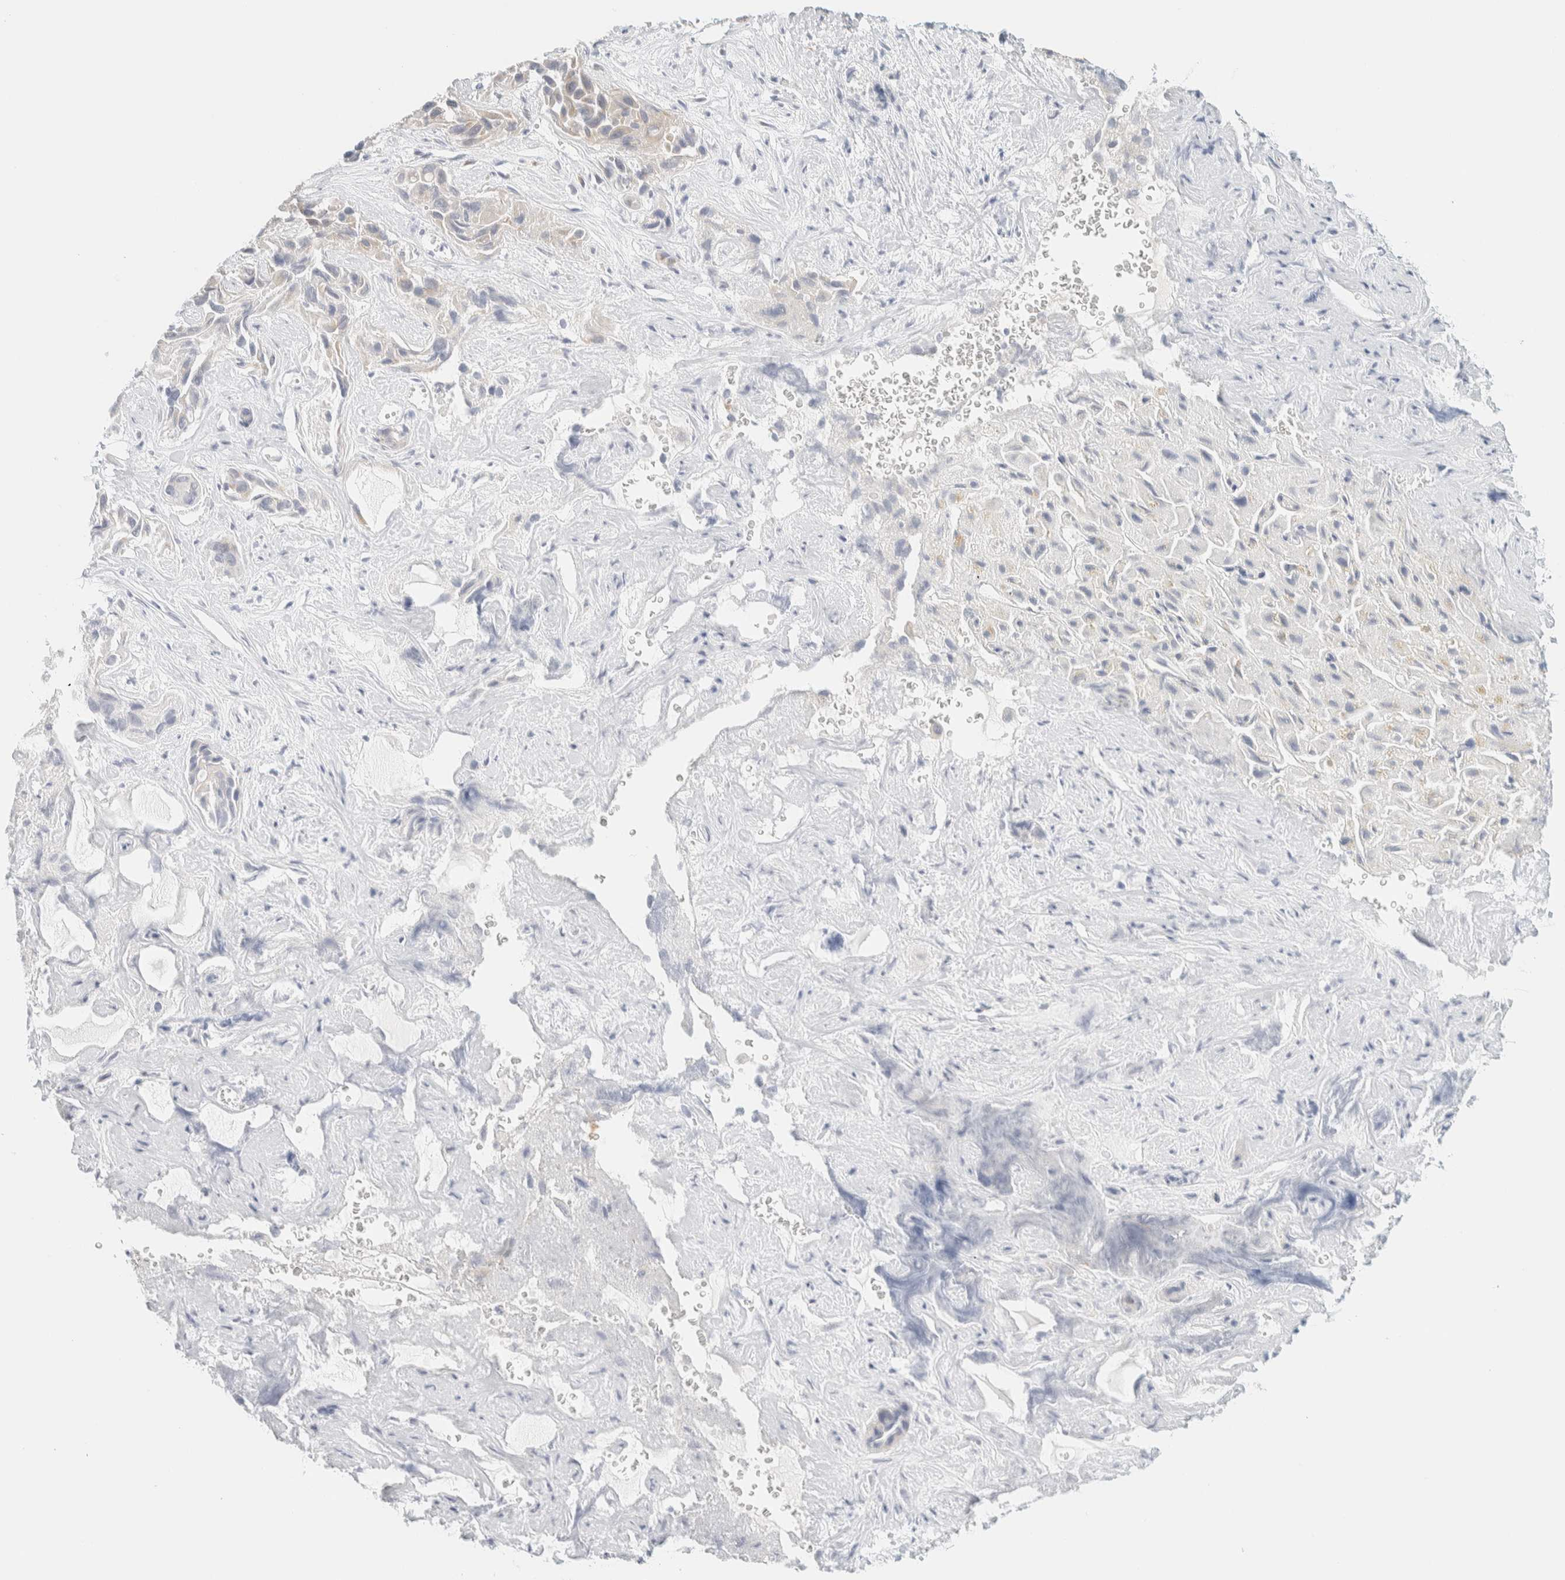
{"staining": {"intensity": "negative", "quantity": "none", "location": "none"}, "tissue": "liver cancer", "cell_type": "Tumor cells", "image_type": "cancer", "snomed": [{"axis": "morphology", "description": "Cholangiocarcinoma"}, {"axis": "topography", "description": "Liver"}], "caption": "Immunohistochemical staining of liver cholangiocarcinoma demonstrates no significant staining in tumor cells.", "gene": "SPNS3", "patient": {"sex": "female", "age": 52}}